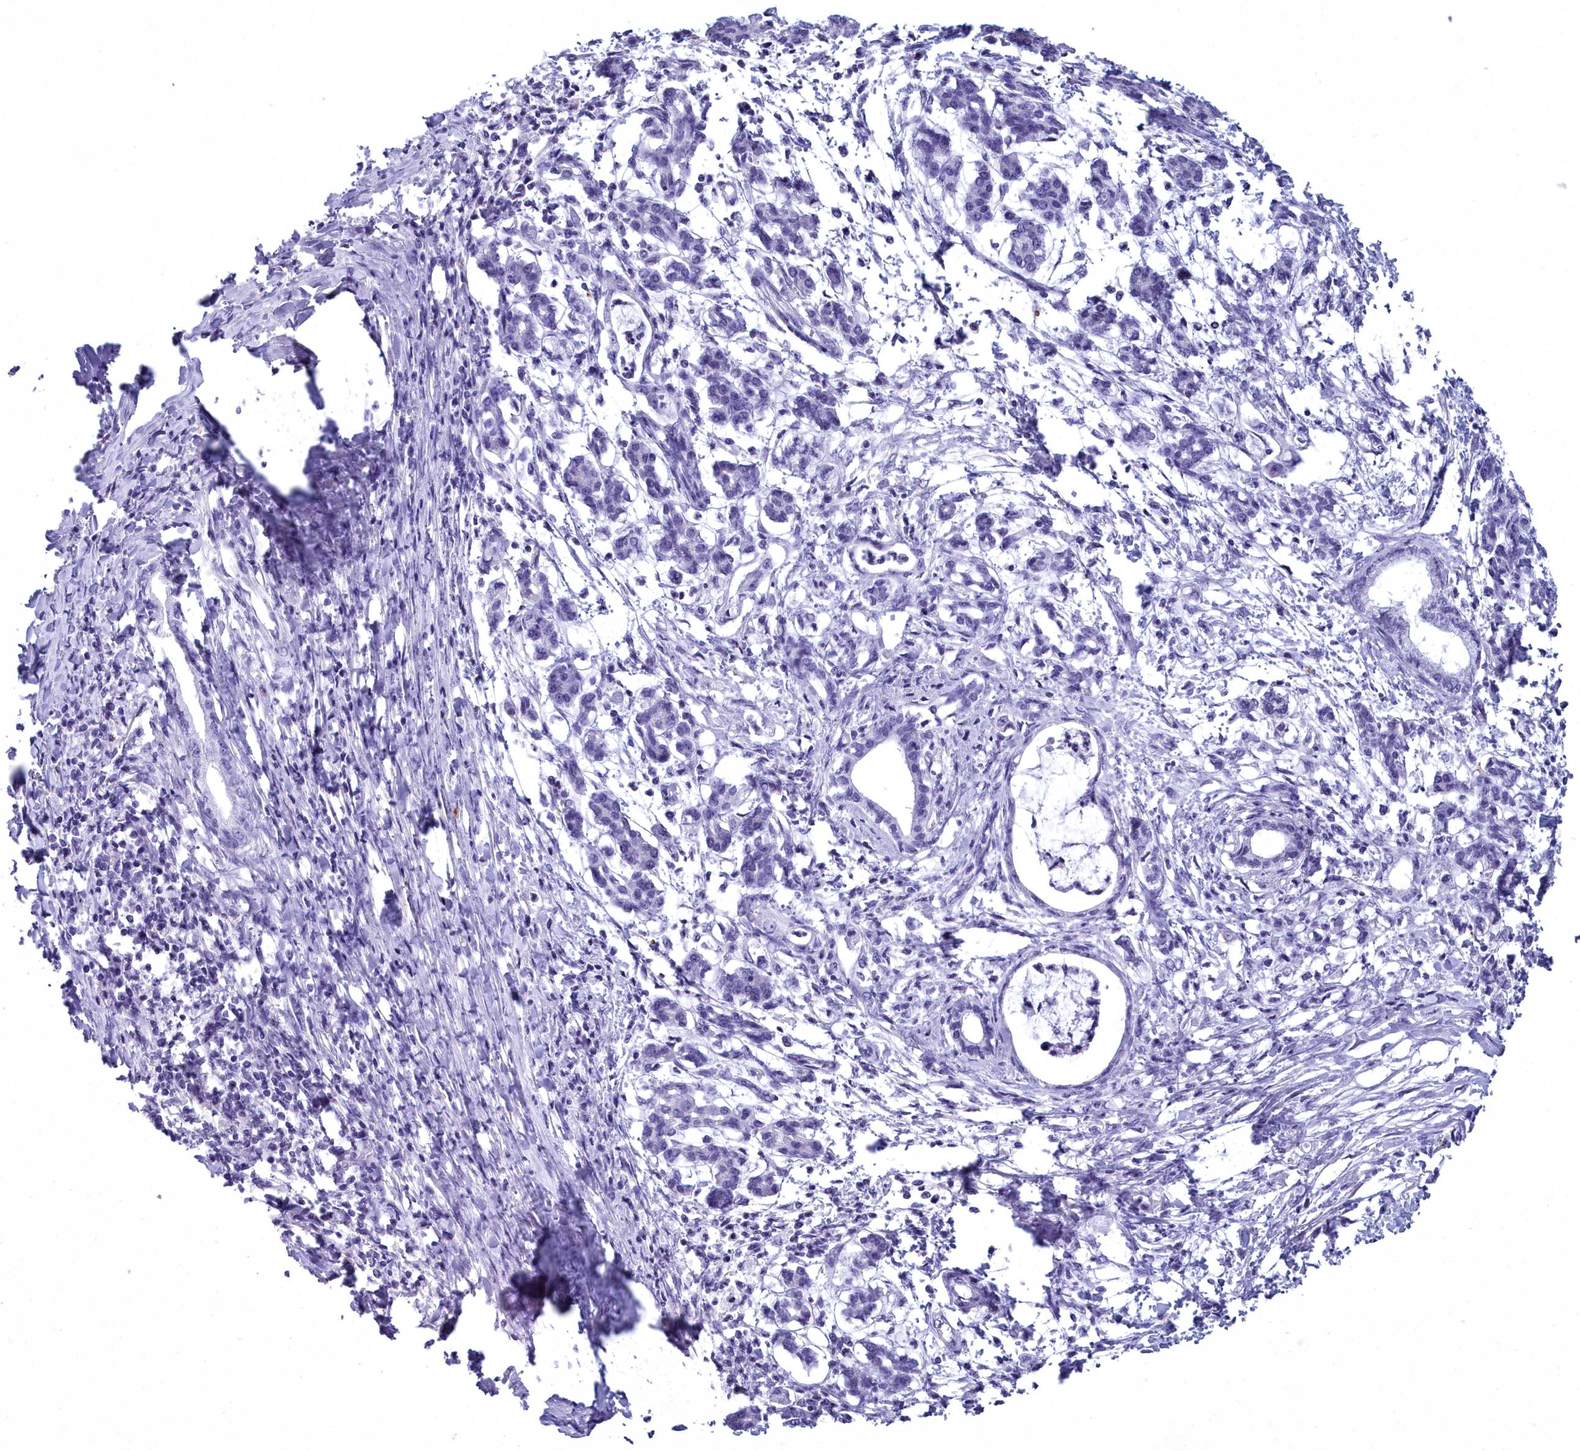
{"staining": {"intensity": "negative", "quantity": "none", "location": "none"}, "tissue": "pancreatic cancer", "cell_type": "Tumor cells", "image_type": "cancer", "snomed": [{"axis": "morphology", "description": "Adenocarcinoma, NOS"}, {"axis": "topography", "description": "Pancreas"}], "caption": "Immunohistochemistry (IHC) of human pancreatic cancer (adenocarcinoma) shows no expression in tumor cells. (Stains: DAB (3,3'-diaminobenzidine) immunohistochemistry with hematoxylin counter stain, Microscopy: brightfield microscopy at high magnification).", "gene": "MAP6", "patient": {"sex": "female", "age": 55}}